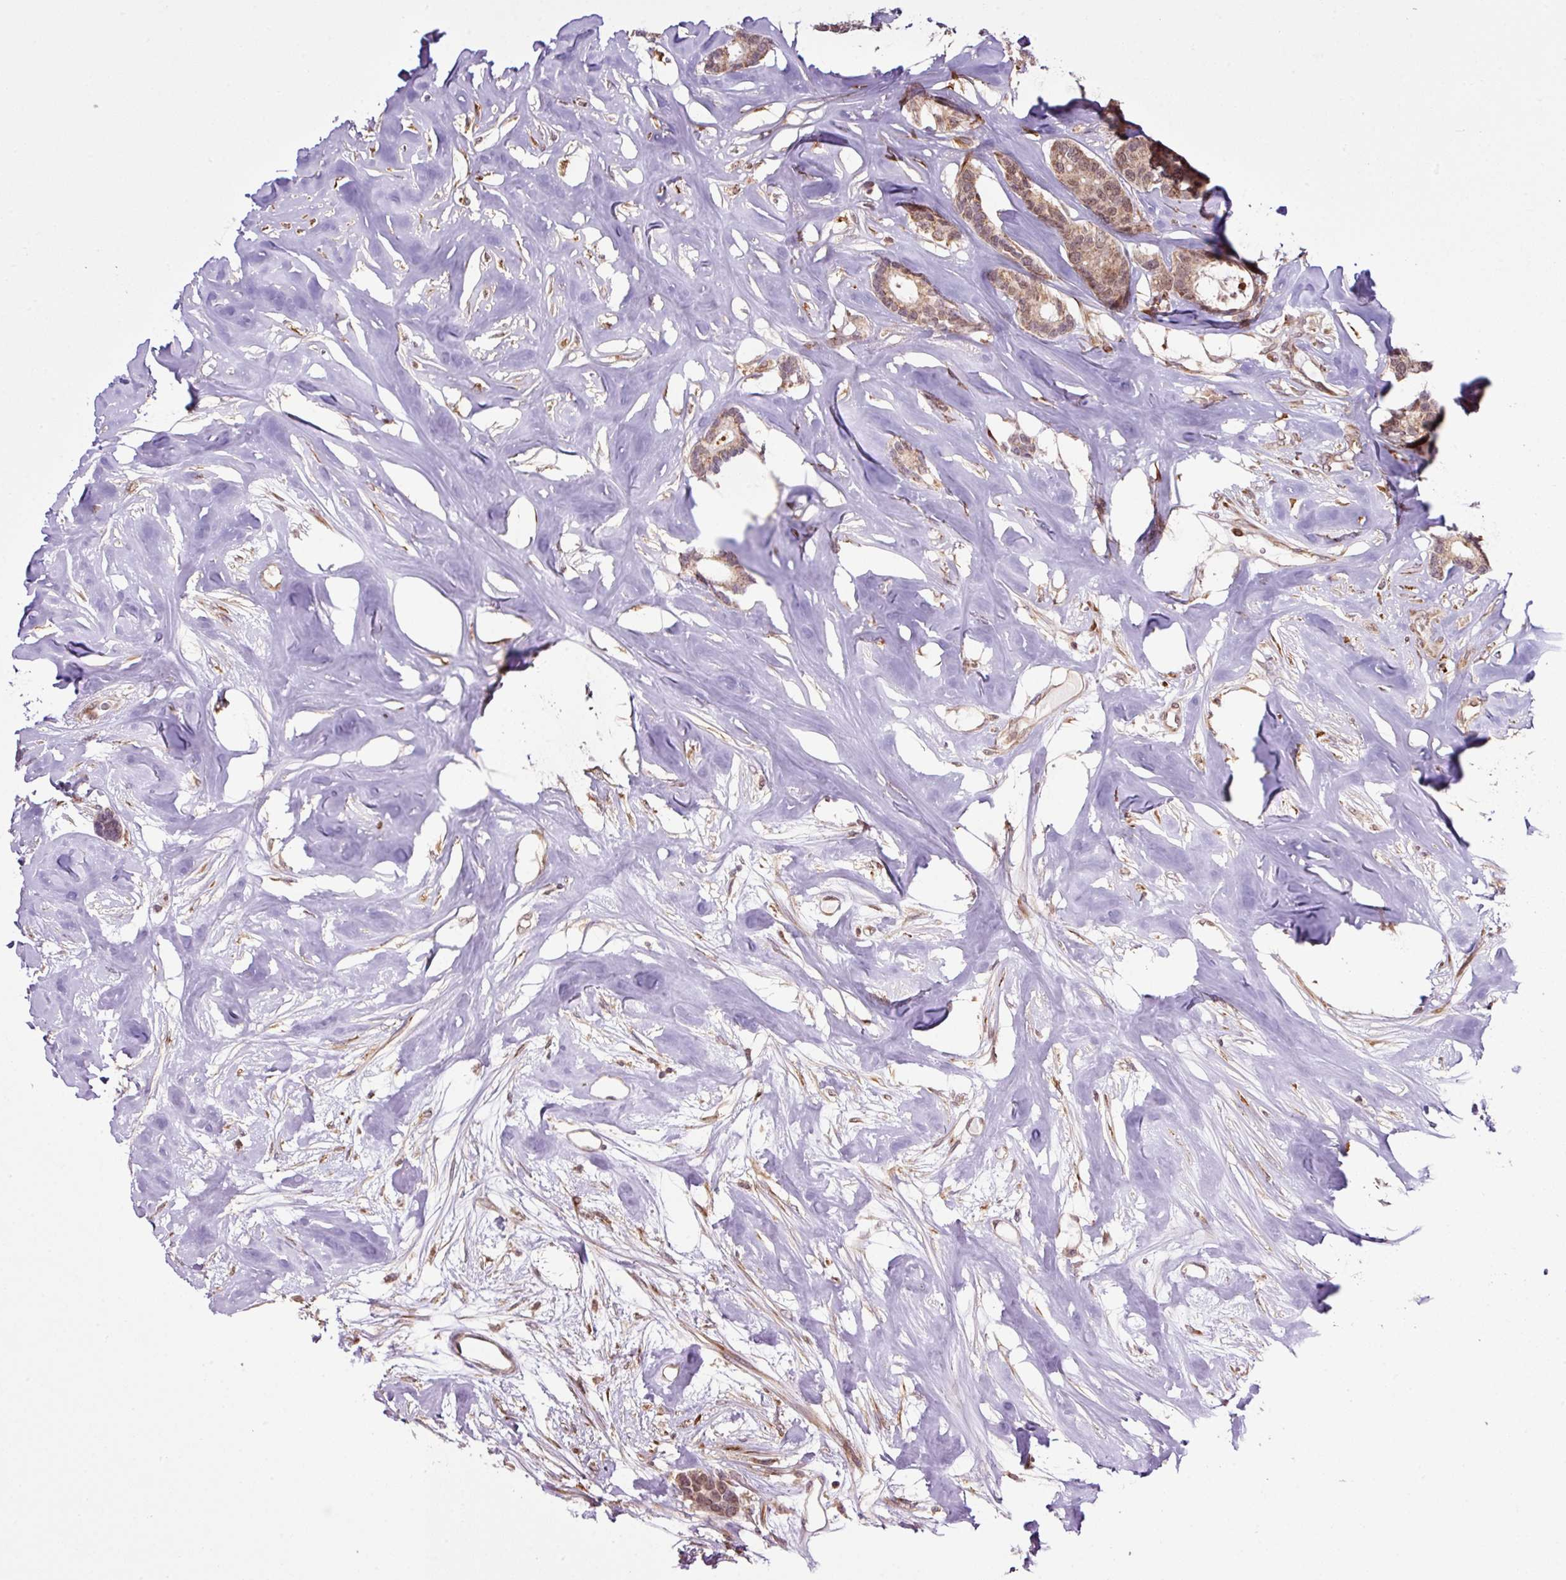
{"staining": {"intensity": "moderate", "quantity": ">75%", "location": "cytoplasmic/membranous,nuclear"}, "tissue": "breast cancer", "cell_type": "Tumor cells", "image_type": "cancer", "snomed": [{"axis": "morphology", "description": "Duct carcinoma"}, {"axis": "topography", "description": "Breast"}], "caption": "Approximately >75% of tumor cells in human breast invasive ductal carcinoma show moderate cytoplasmic/membranous and nuclear protein expression as visualized by brown immunohistochemical staining.", "gene": "SMCO4", "patient": {"sex": "female", "age": 87}}